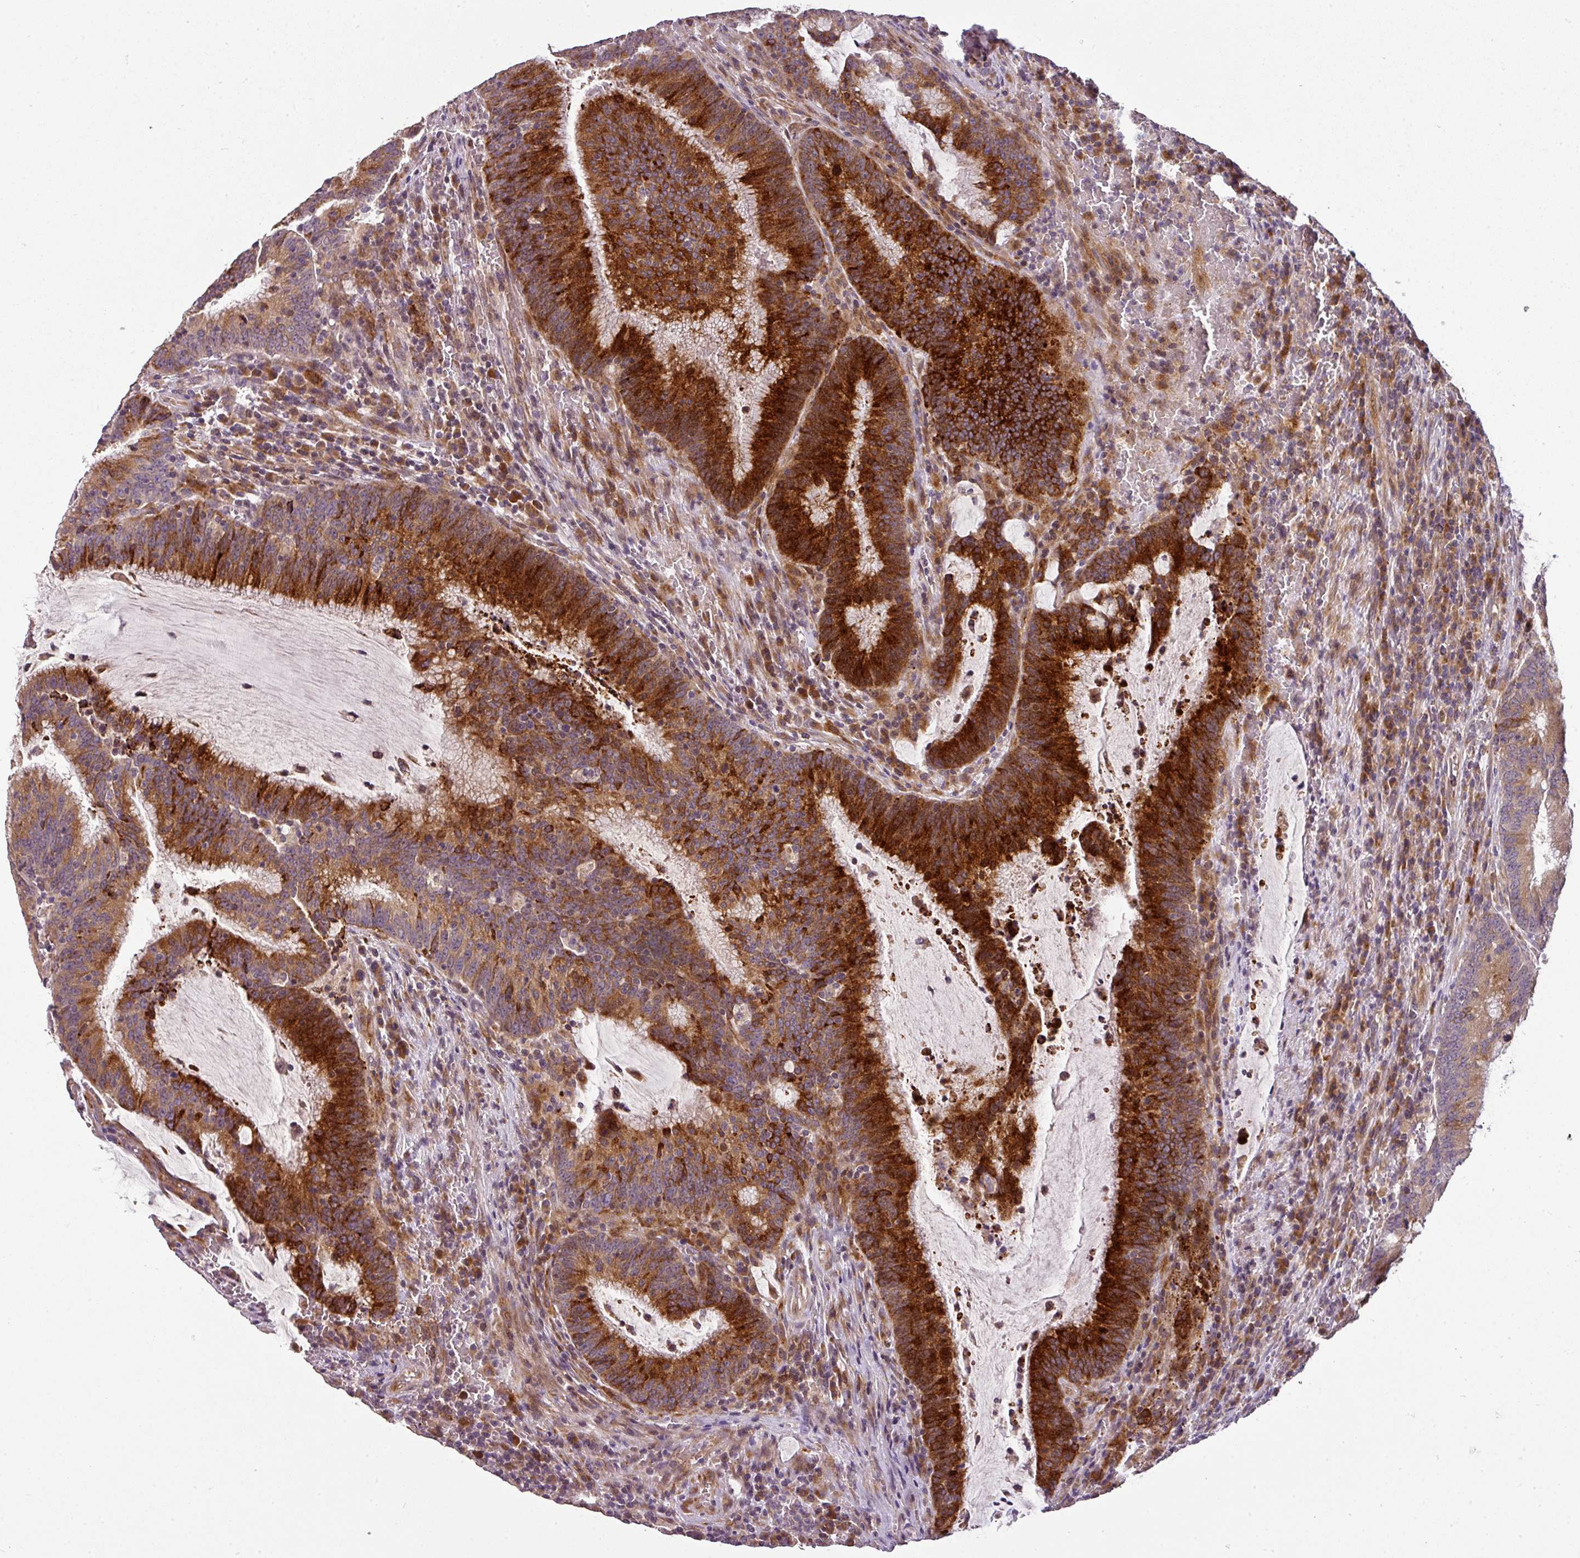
{"staining": {"intensity": "strong", "quantity": ">75%", "location": "cytoplasmic/membranous"}, "tissue": "colorectal cancer", "cell_type": "Tumor cells", "image_type": "cancer", "snomed": [{"axis": "morphology", "description": "Adenocarcinoma, NOS"}, {"axis": "topography", "description": "Rectum"}], "caption": "Colorectal adenocarcinoma stained with a protein marker shows strong staining in tumor cells.", "gene": "SPCS3", "patient": {"sex": "female", "age": 77}}